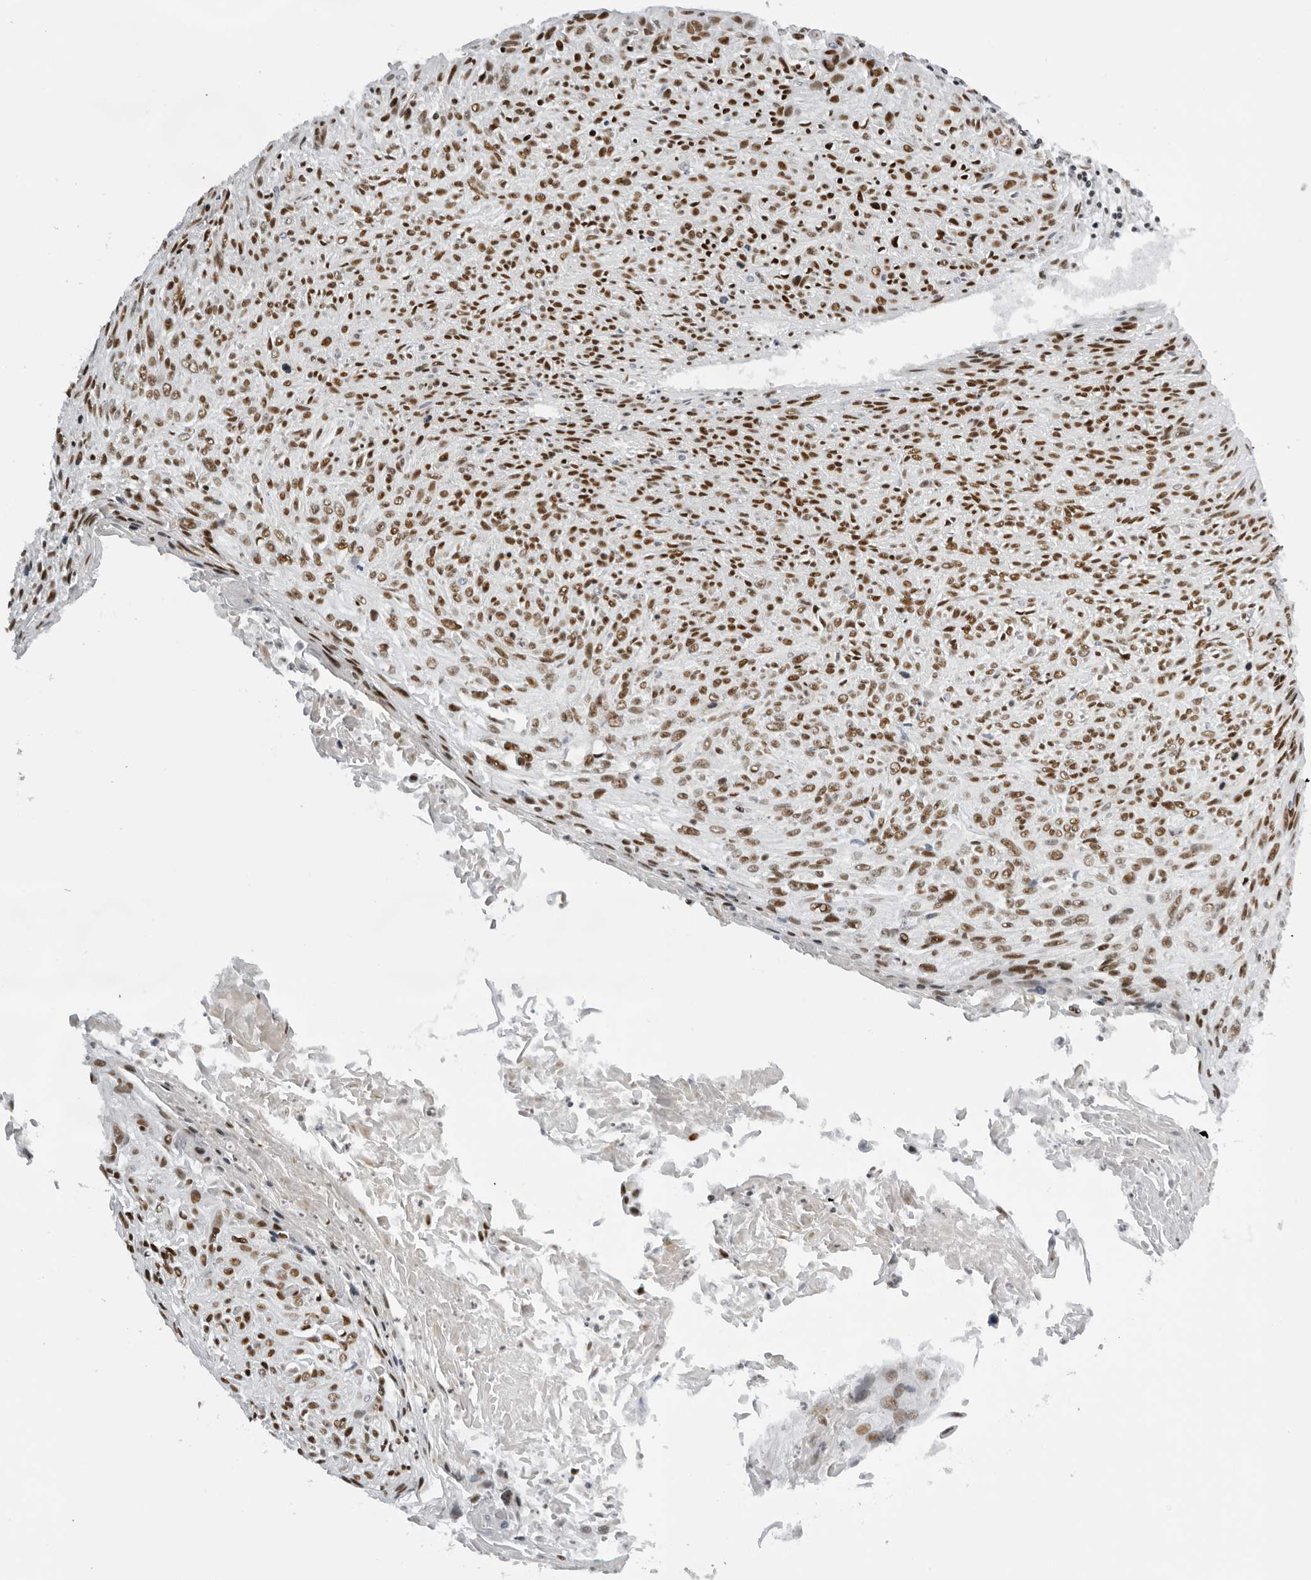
{"staining": {"intensity": "strong", "quantity": ">75%", "location": "nuclear"}, "tissue": "cervical cancer", "cell_type": "Tumor cells", "image_type": "cancer", "snomed": [{"axis": "morphology", "description": "Squamous cell carcinoma, NOS"}, {"axis": "topography", "description": "Cervix"}], "caption": "Cervical cancer (squamous cell carcinoma) stained with immunohistochemistry displays strong nuclear staining in approximately >75% of tumor cells.", "gene": "DHX9", "patient": {"sex": "female", "age": 51}}